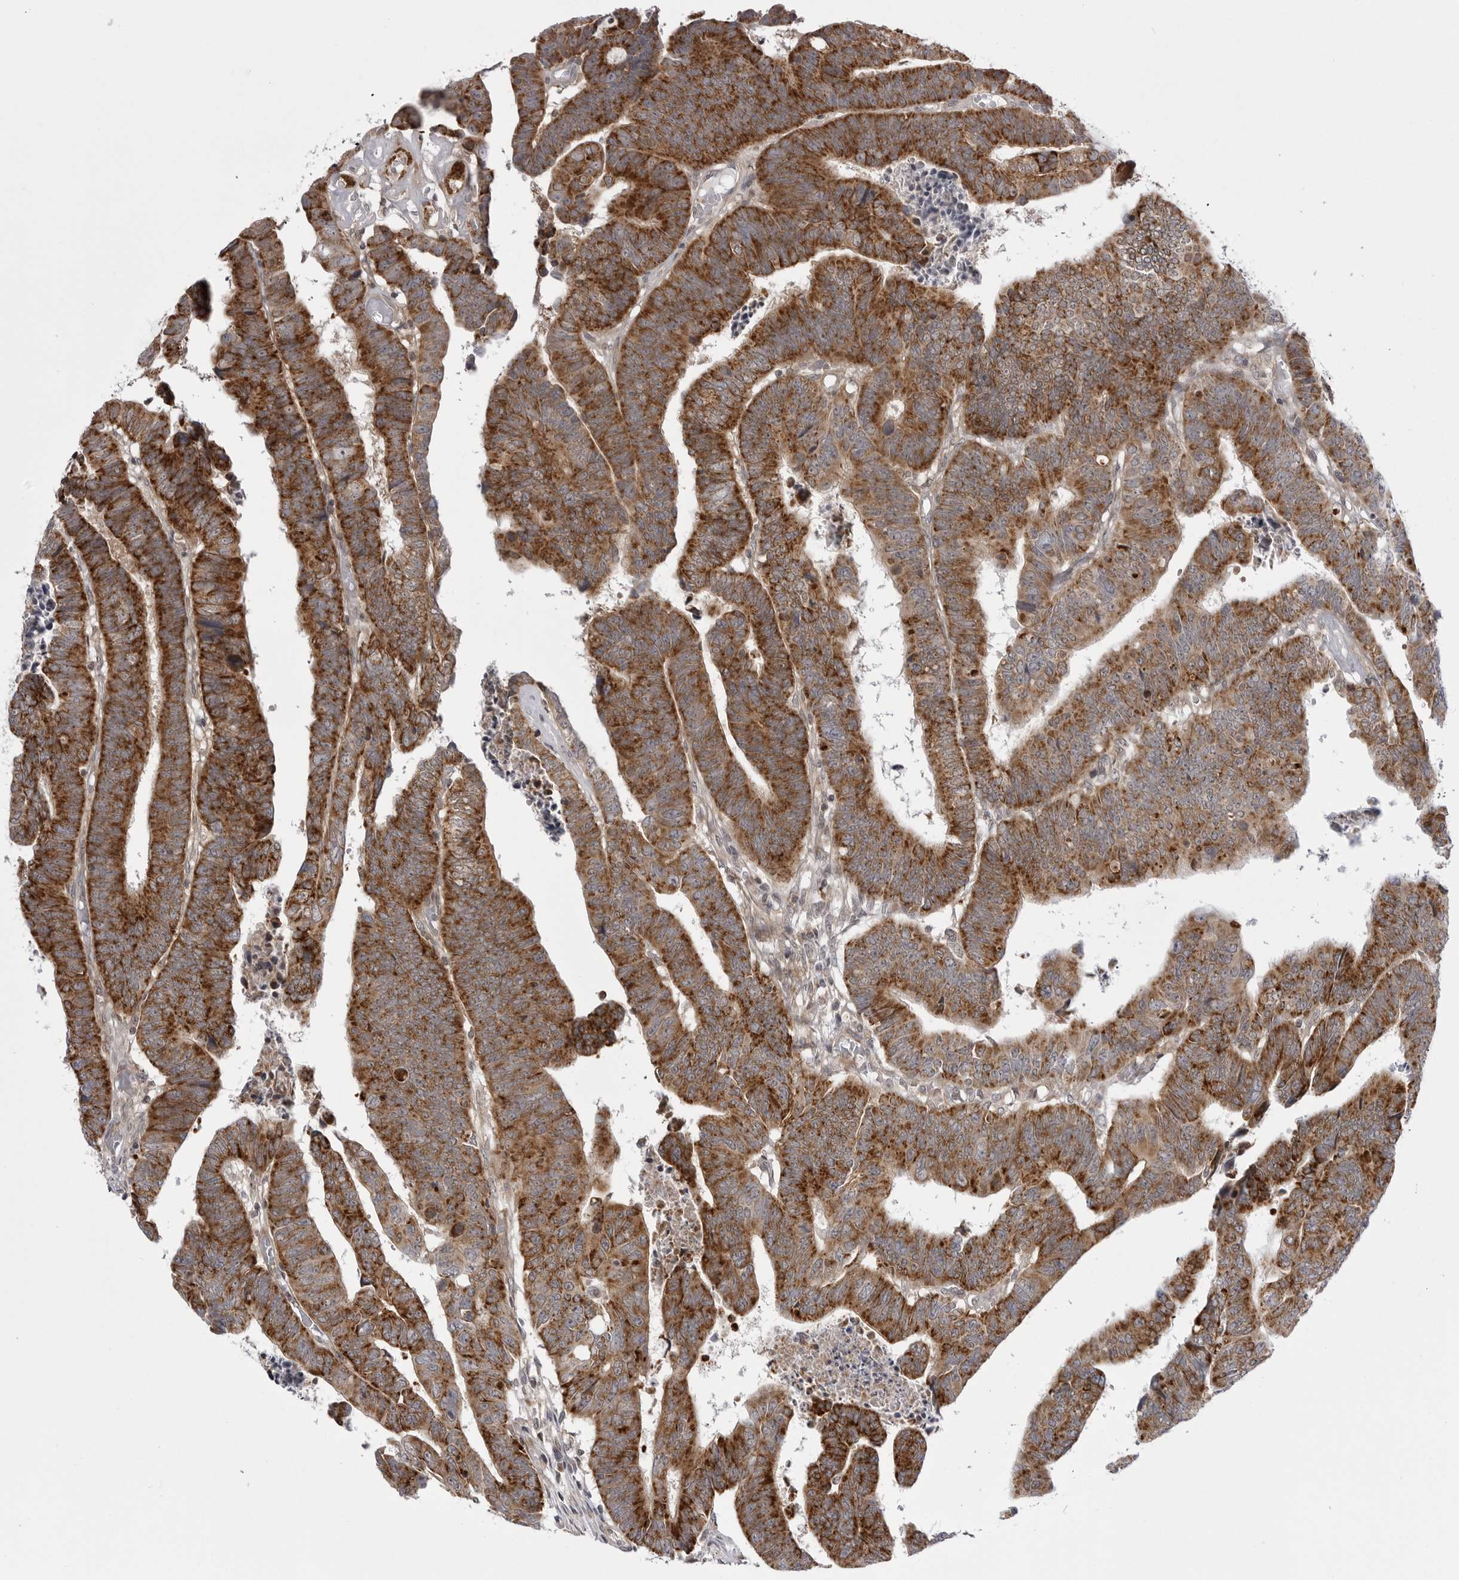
{"staining": {"intensity": "strong", "quantity": ">75%", "location": "cytoplasmic/membranous"}, "tissue": "colorectal cancer", "cell_type": "Tumor cells", "image_type": "cancer", "snomed": [{"axis": "morphology", "description": "Adenocarcinoma, NOS"}, {"axis": "topography", "description": "Rectum"}], "caption": "Brown immunohistochemical staining in human colorectal adenocarcinoma demonstrates strong cytoplasmic/membranous expression in about >75% of tumor cells.", "gene": "CCDC18", "patient": {"sex": "female", "age": 65}}